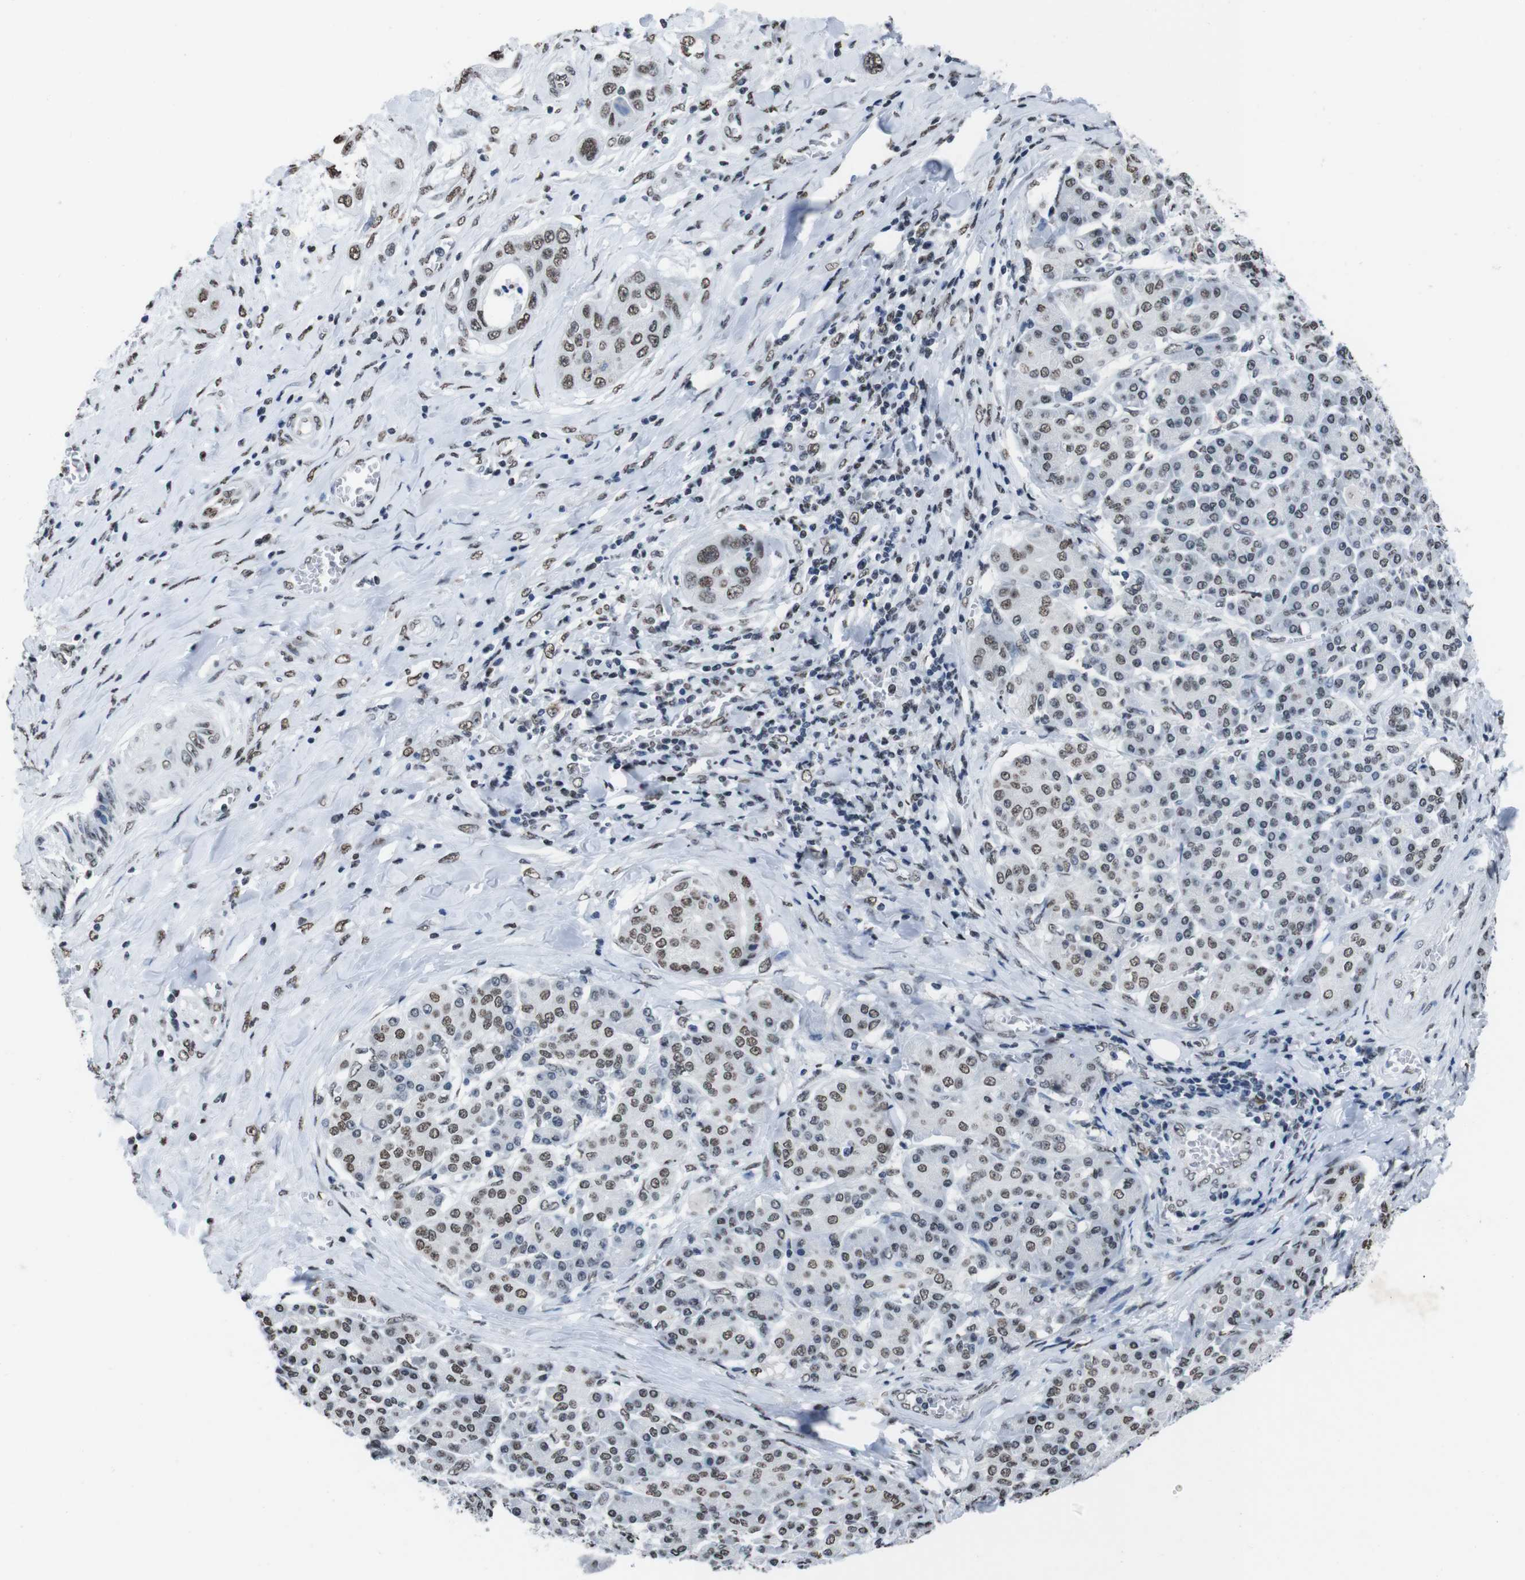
{"staining": {"intensity": "weak", "quantity": ">75%", "location": "nuclear"}, "tissue": "pancreatic cancer", "cell_type": "Tumor cells", "image_type": "cancer", "snomed": [{"axis": "morphology", "description": "Adenocarcinoma, NOS"}, {"axis": "topography", "description": "Pancreas"}], "caption": "IHC (DAB (3,3'-diaminobenzidine)) staining of pancreatic adenocarcinoma shows weak nuclear protein staining in approximately >75% of tumor cells.", "gene": "PIP4P2", "patient": {"sex": "female", "age": 70}}